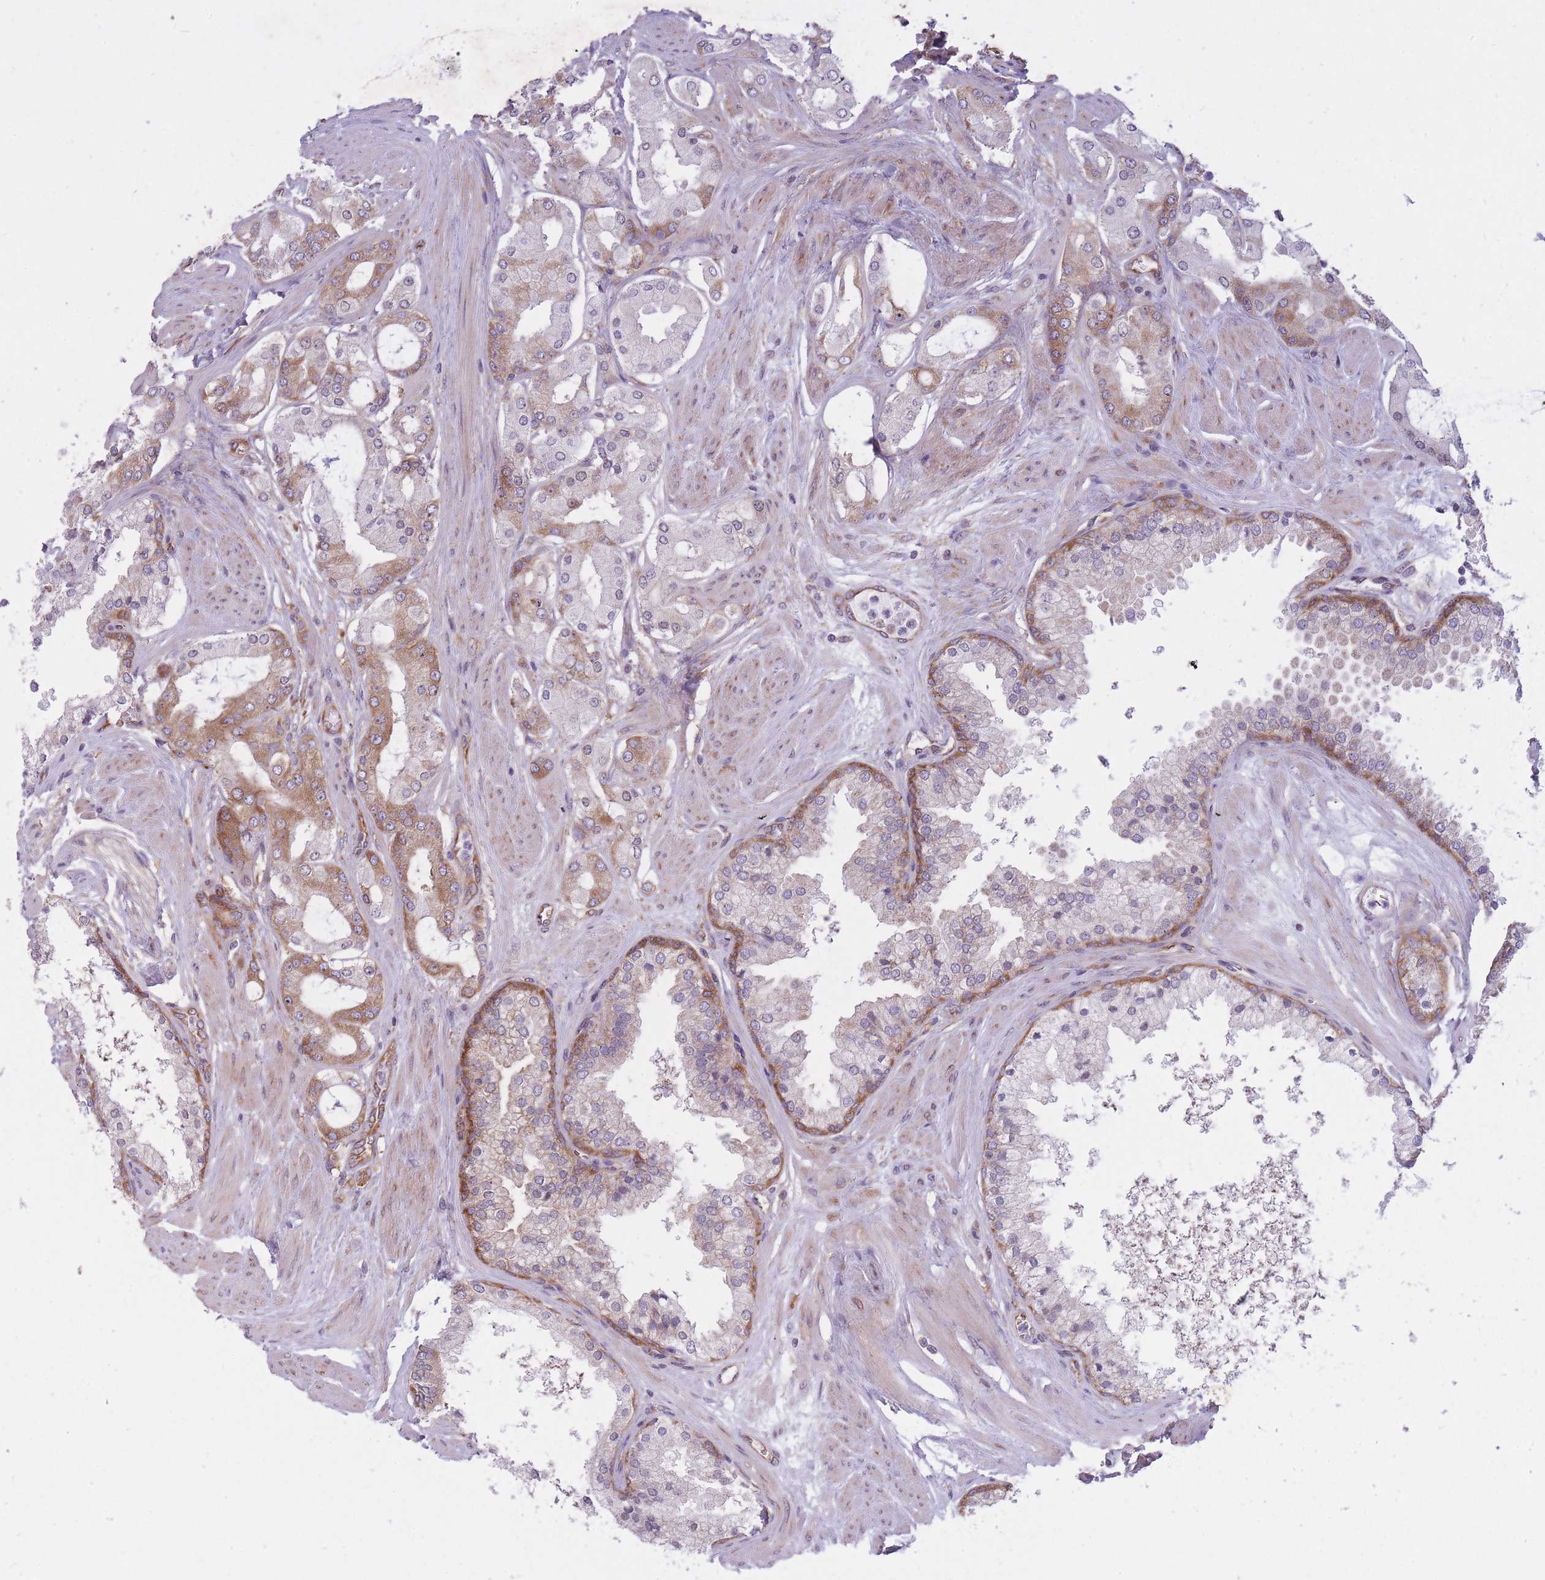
{"staining": {"intensity": "moderate", "quantity": "25%-75%", "location": "cytoplasmic/membranous"}, "tissue": "prostate cancer", "cell_type": "Tumor cells", "image_type": "cancer", "snomed": [{"axis": "morphology", "description": "Adenocarcinoma, Low grade"}, {"axis": "topography", "description": "Prostate"}], "caption": "High-power microscopy captured an IHC micrograph of prostate cancer, revealing moderate cytoplasmic/membranous positivity in approximately 25%-75% of tumor cells.", "gene": "CCDC124", "patient": {"sex": "male", "age": 42}}